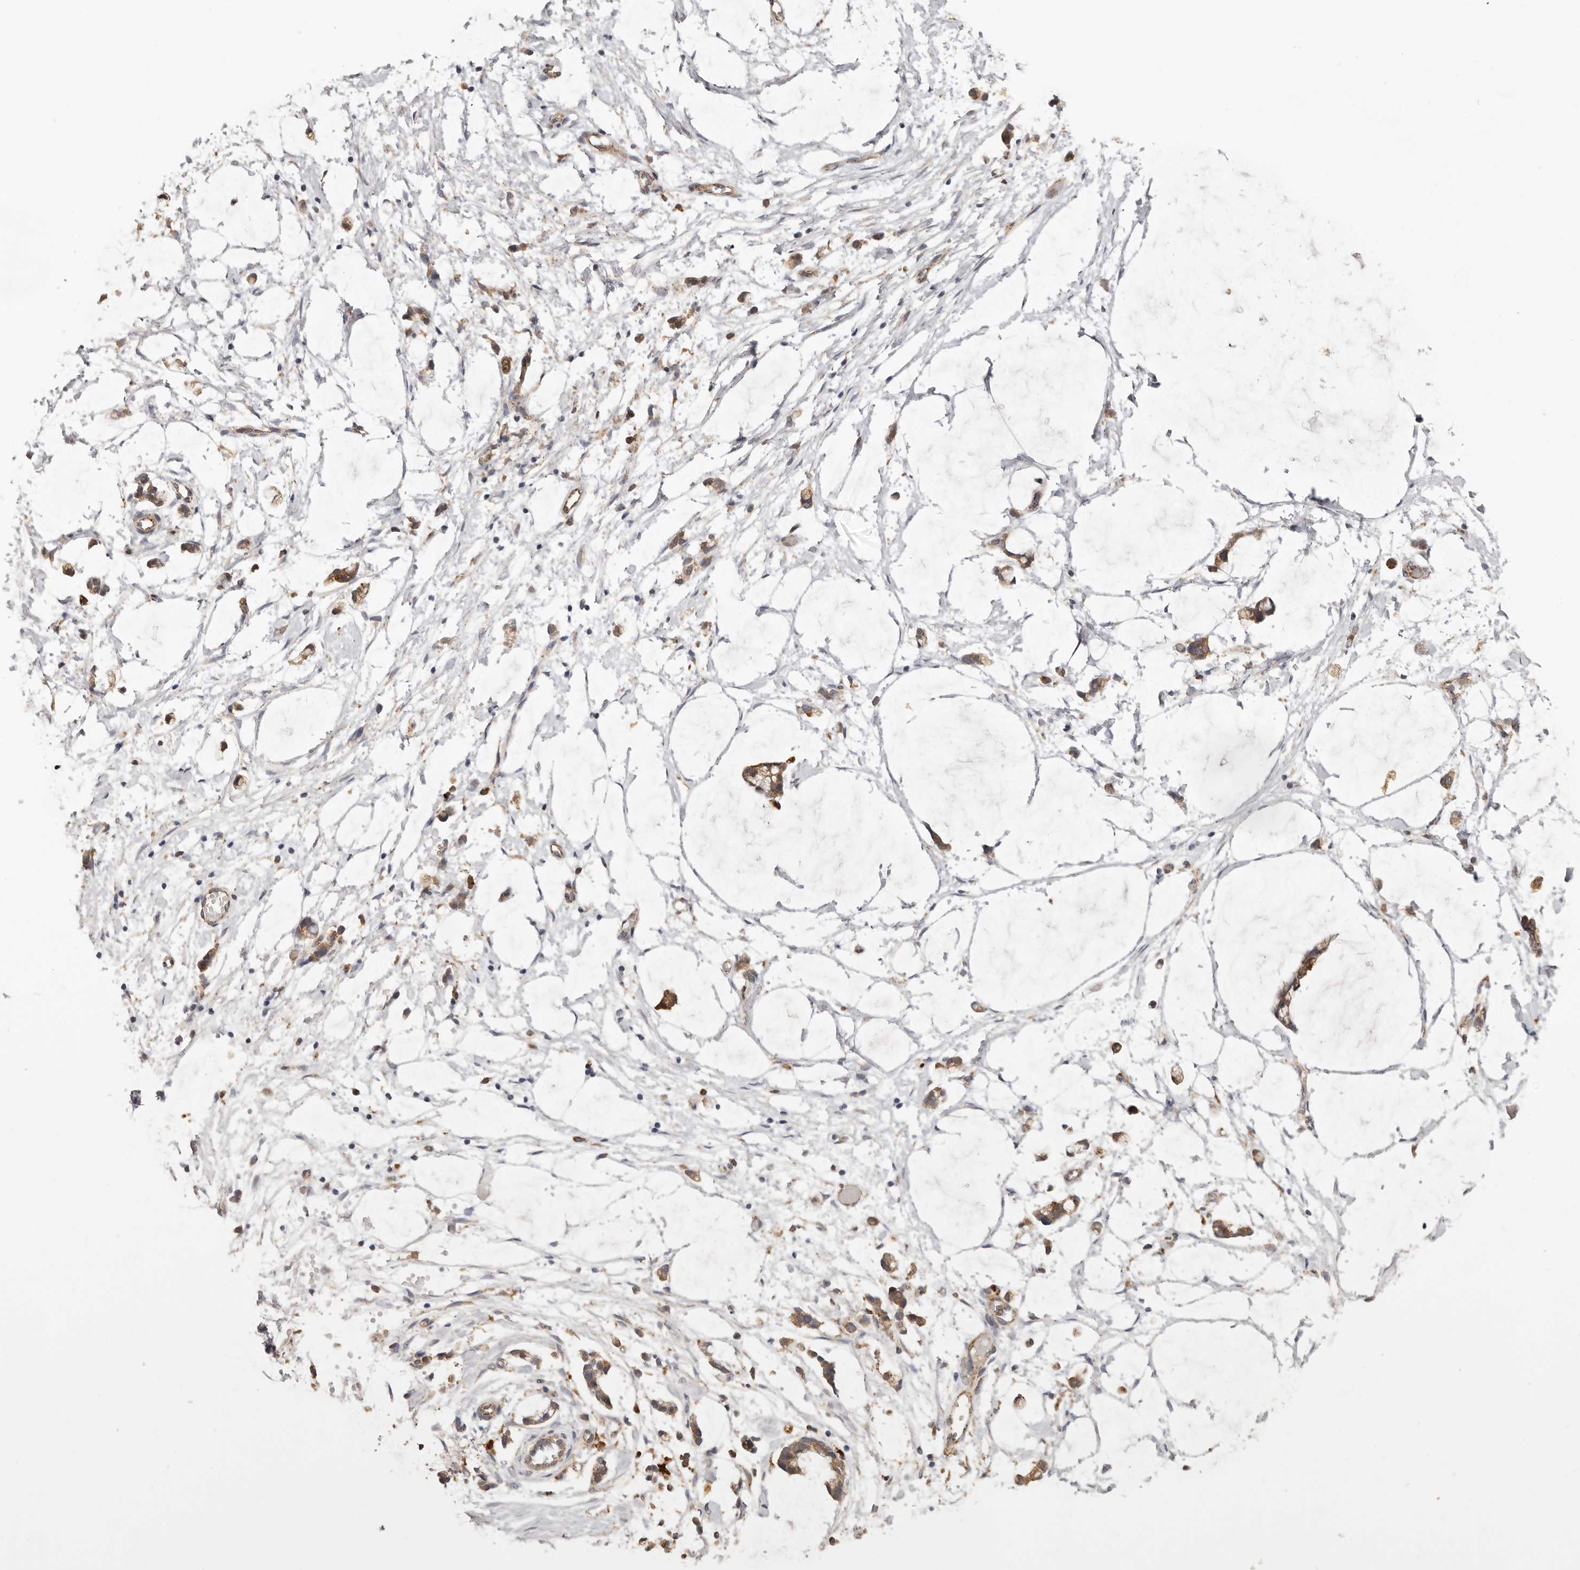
{"staining": {"intensity": "negative", "quantity": "<25%", "location": "none"}, "tissue": "adipose tissue", "cell_type": "Adipocytes", "image_type": "normal", "snomed": [{"axis": "morphology", "description": "Normal tissue, NOS"}, {"axis": "morphology", "description": "Adenocarcinoma, NOS"}, {"axis": "topography", "description": "Smooth muscle"}, {"axis": "topography", "description": "Colon"}], "caption": "A high-resolution photomicrograph shows immunohistochemistry staining of normal adipose tissue, which exhibits no significant expression in adipocytes.", "gene": "GRN", "patient": {"sex": "male", "age": 14}}